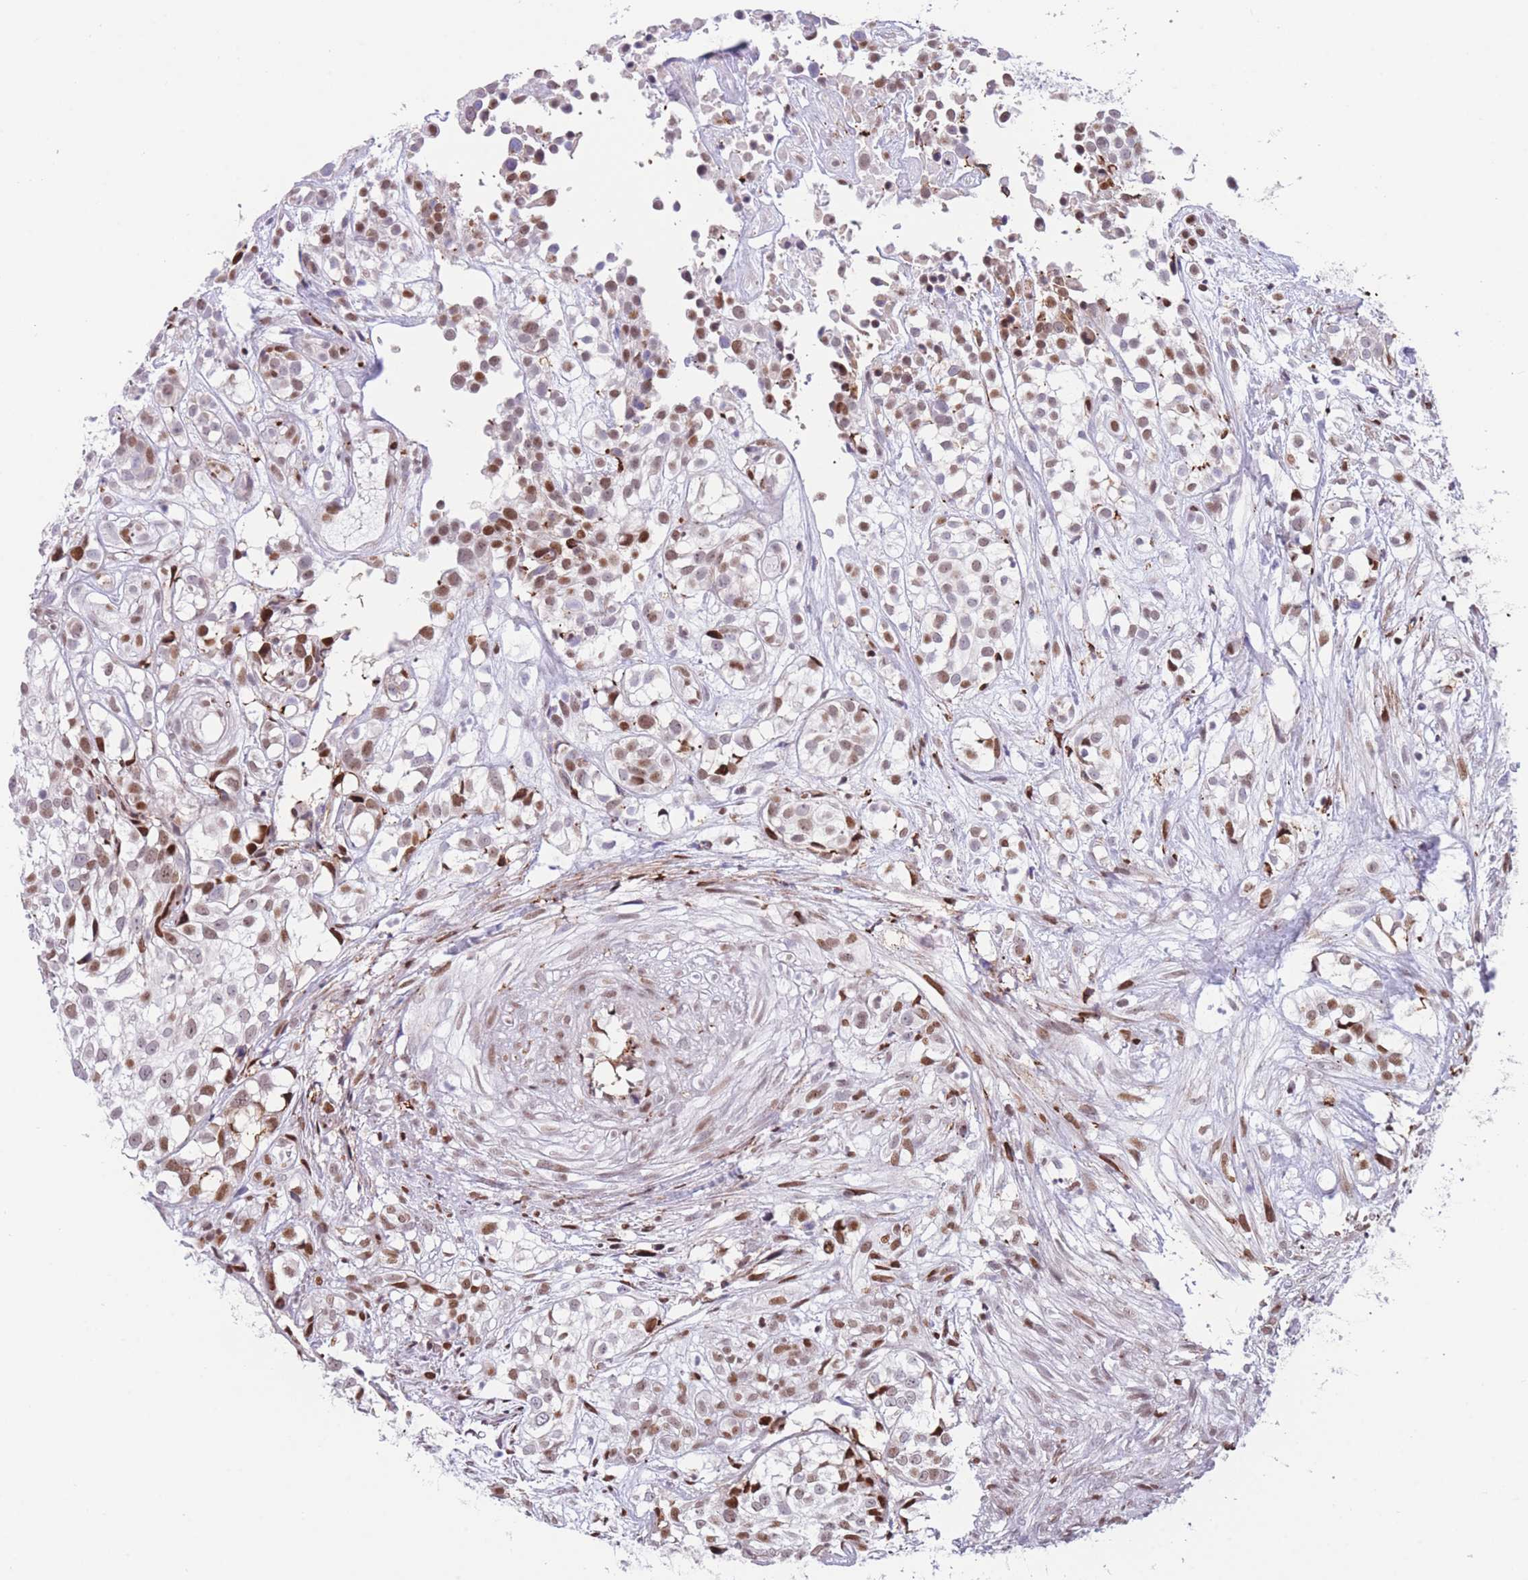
{"staining": {"intensity": "moderate", "quantity": "25%-75%", "location": "nuclear"}, "tissue": "urothelial cancer", "cell_type": "Tumor cells", "image_type": "cancer", "snomed": [{"axis": "morphology", "description": "Urothelial carcinoma, High grade"}, {"axis": "topography", "description": "Urinary bladder"}], "caption": "Human urothelial cancer stained with a protein marker displays moderate staining in tumor cells.", "gene": "DNAJC3", "patient": {"sex": "male", "age": 56}}